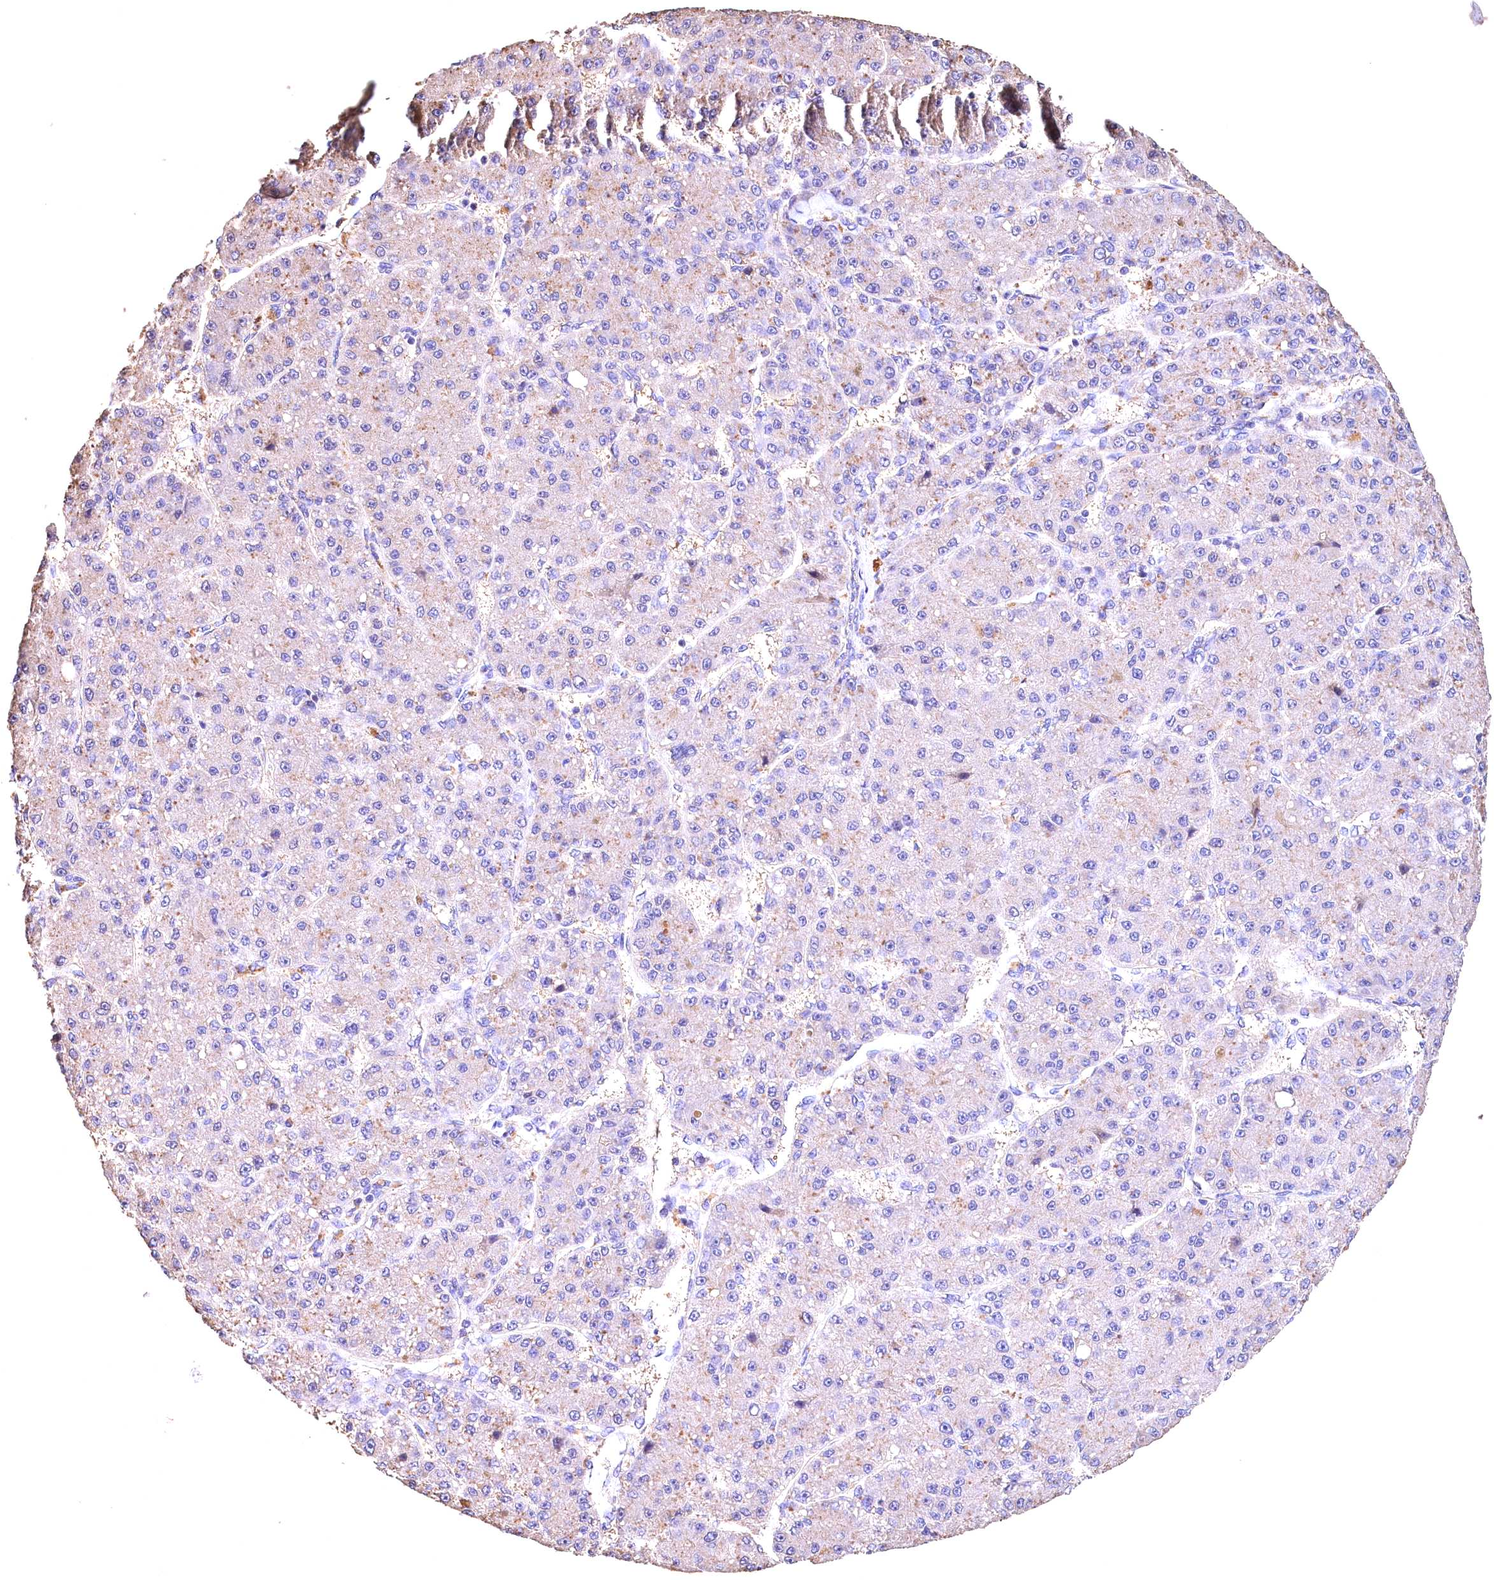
{"staining": {"intensity": "negative", "quantity": "none", "location": "none"}, "tissue": "liver cancer", "cell_type": "Tumor cells", "image_type": "cancer", "snomed": [{"axis": "morphology", "description": "Carcinoma, Hepatocellular, NOS"}, {"axis": "topography", "description": "Liver"}], "caption": "Protein analysis of hepatocellular carcinoma (liver) exhibits no significant positivity in tumor cells.", "gene": "OAS3", "patient": {"sex": "male", "age": 67}}